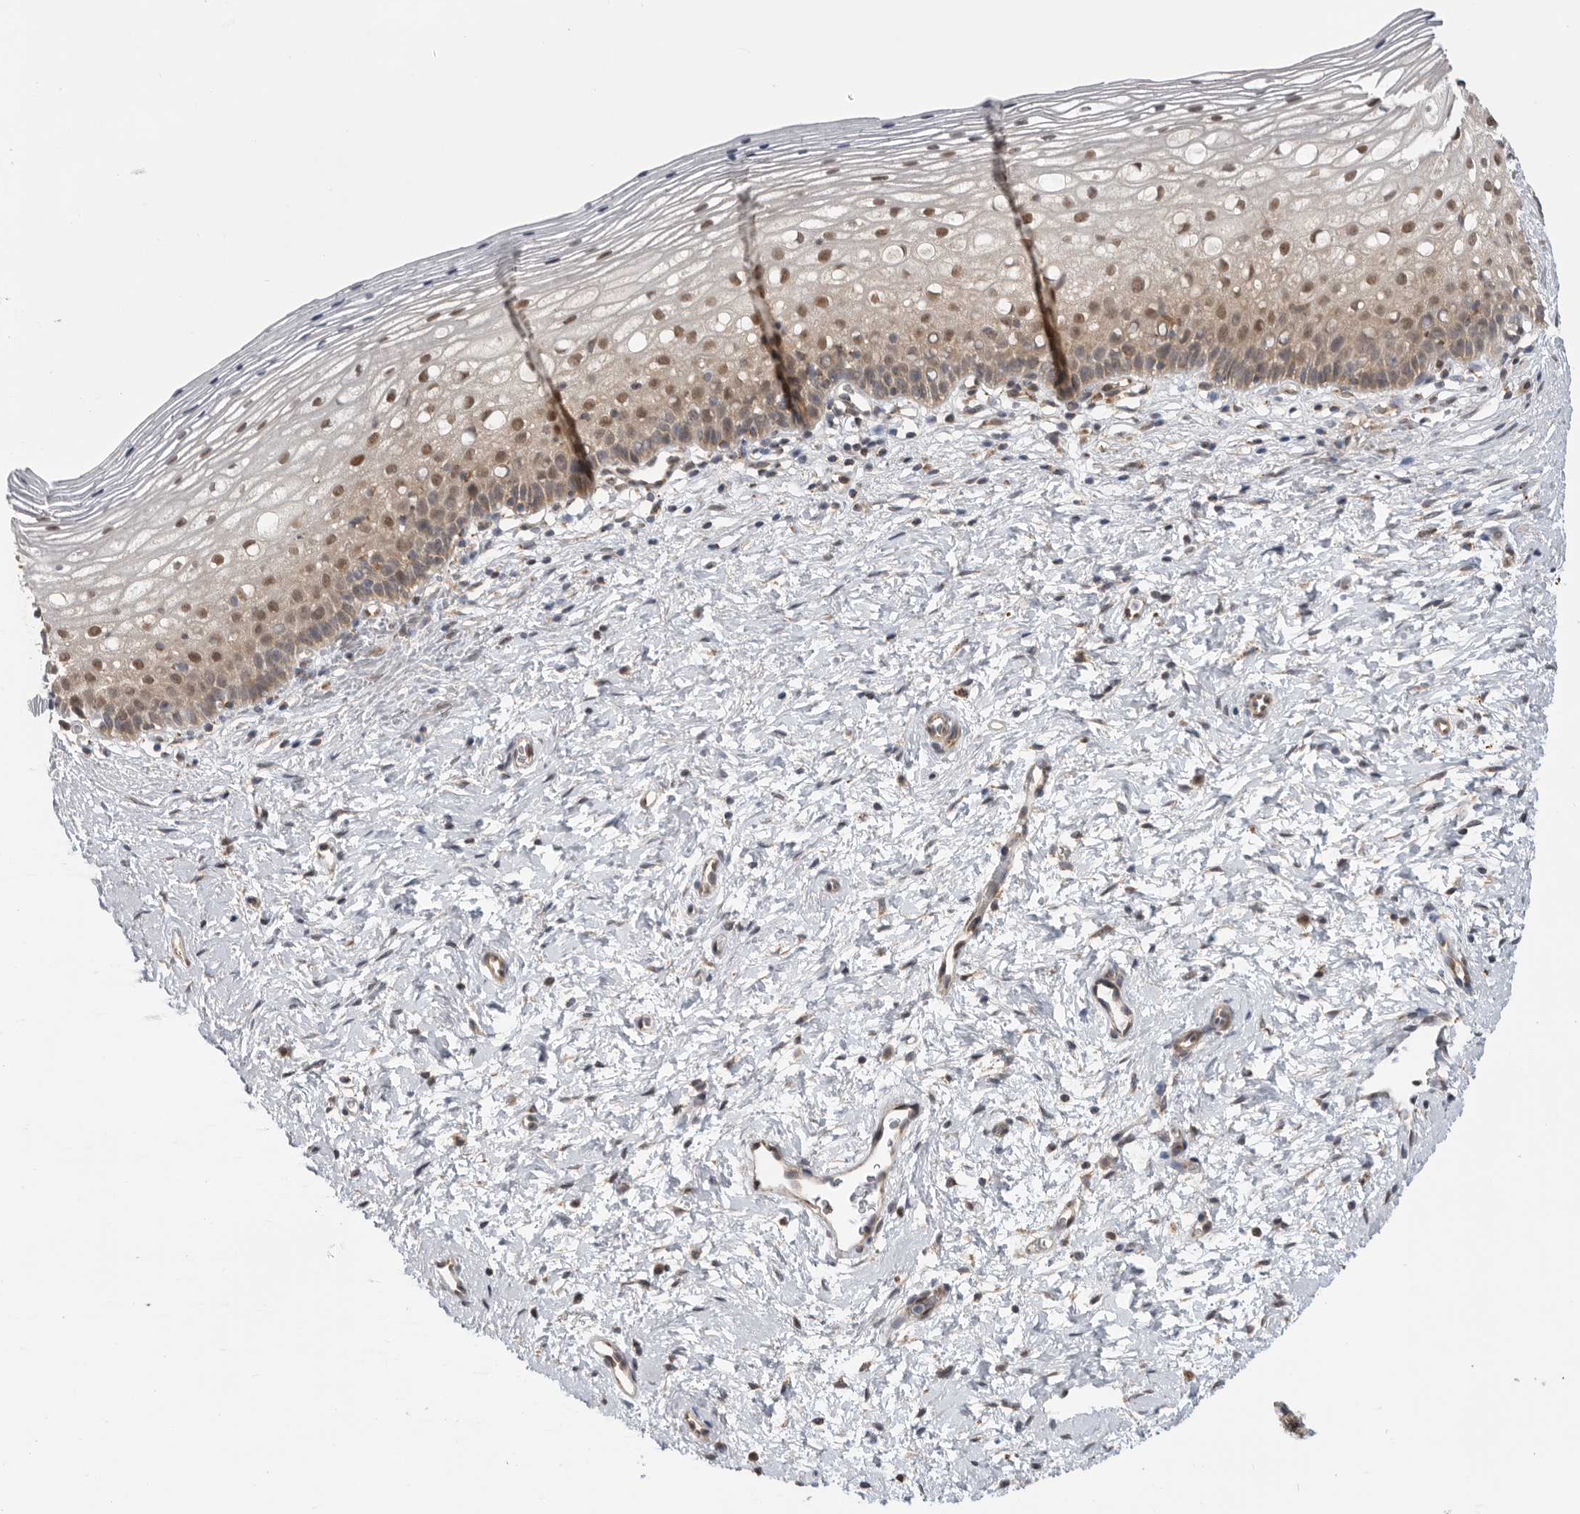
{"staining": {"intensity": "moderate", "quantity": ">75%", "location": "nuclear"}, "tissue": "cervix", "cell_type": "Squamous epithelial cells", "image_type": "normal", "snomed": [{"axis": "morphology", "description": "Normal tissue, NOS"}, {"axis": "topography", "description": "Cervix"}], "caption": "Moderate nuclear protein staining is appreciated in approximately >75% of squamous epithelial cells in cervix. Using DAB (3,3'-diaminobenzidine) (brown) and hematoxylin (blue) stains, captured at high magnification using brightfield microscopy.", "gene": "DCAF8", "patient": {"sex": "female", "age": 72}}